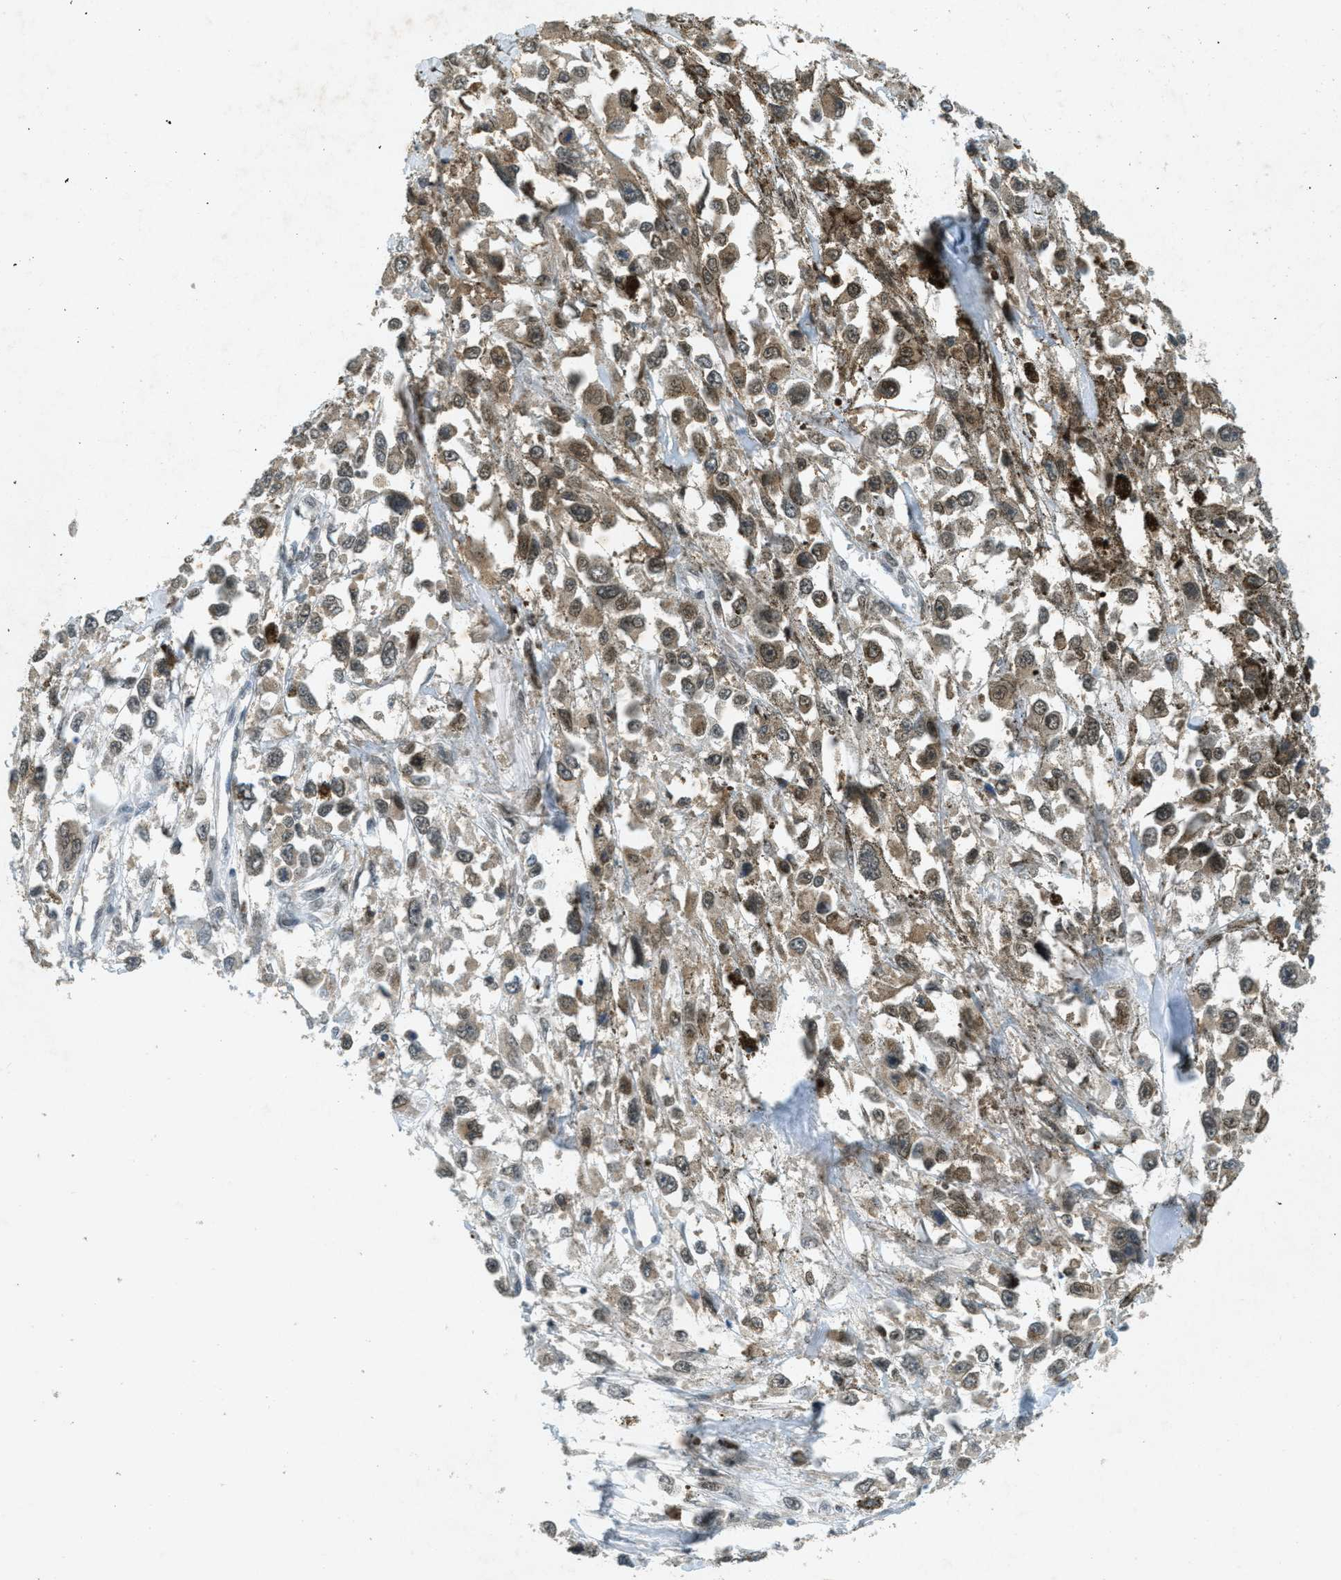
{"staining": {"intensity": "weak", "quantity": "25%-75%", "location": "cytoplasmic/membranous"}, "tissue": "melanoma", "cell_type": "Tumor cells", "image_type": "cancer", "snomed": [{"axis": "morphology", "description": "Malignant melanoma, Metastatic site"}, {"axis": "topography", "description": "Lymph node"}], "caption": "A low amount of weak cytoplasmic/membranous staining is identified in approximately 25%-75% of tumor cells in melanoma tissue.", "gene": "TCF20", "patient": {"sex": "male", "age": 59}}